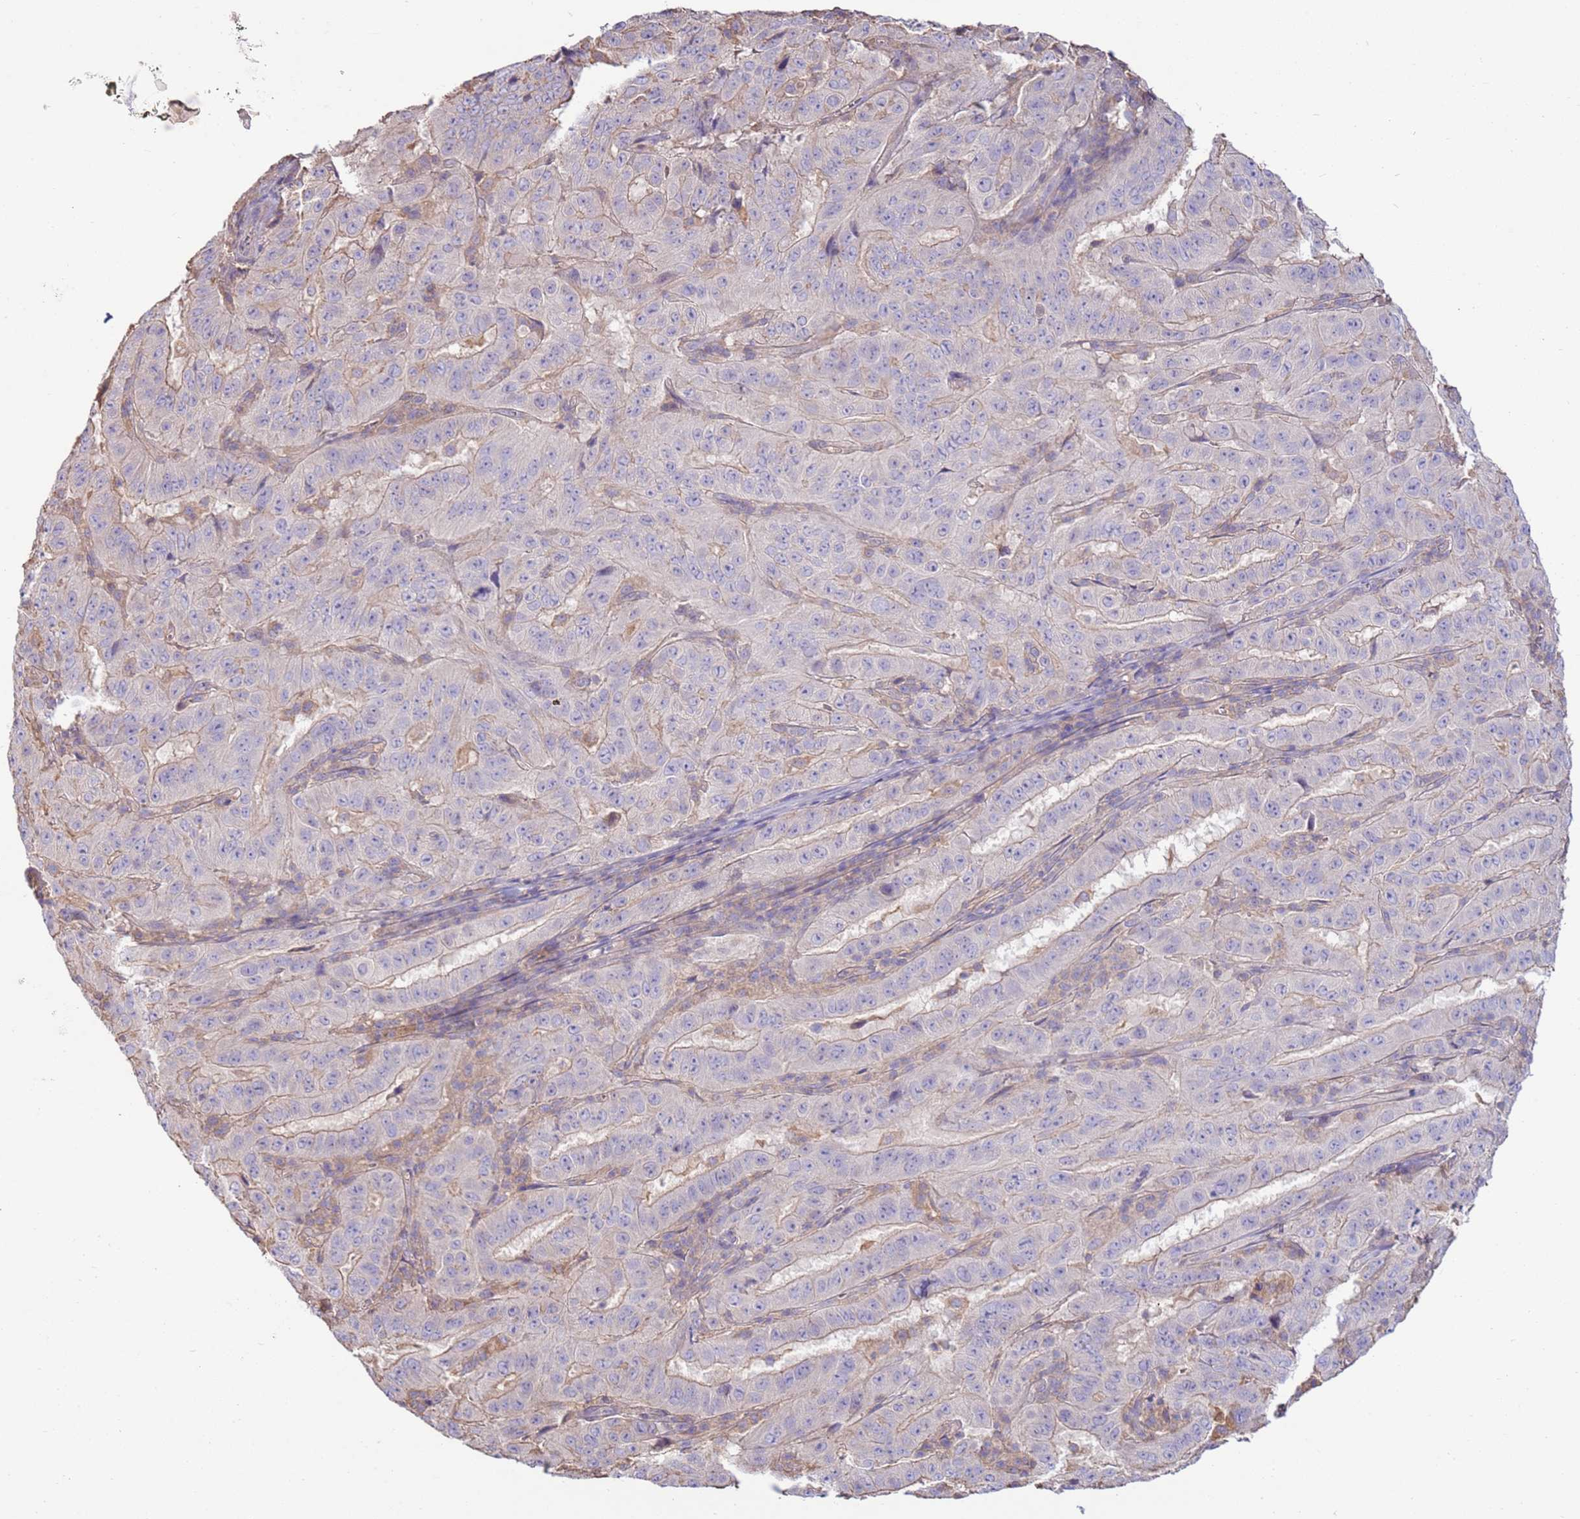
{"staining": {"intensity": "weak", "quantity": "<25%", "location": "cytoplasmic/membranous"}, "tissue": "pancreatic cancer", "cell_type": "Tumor cells", "image_type": "cancer", "snomed": [{"axis": "morphology", "description": "Adenocarcinoma, NOS"}, {"axis": "topography", "description": "Pancreas"}], "caption": "Protein analysis of pancreatic cancer (adenocarcinoma) demonstrates no significant staining in tumor cells. (DAB IHC with hematoxylin counter stain).", "gene": "EVA1B", "patient": {"sex": "male", "age": 63}}